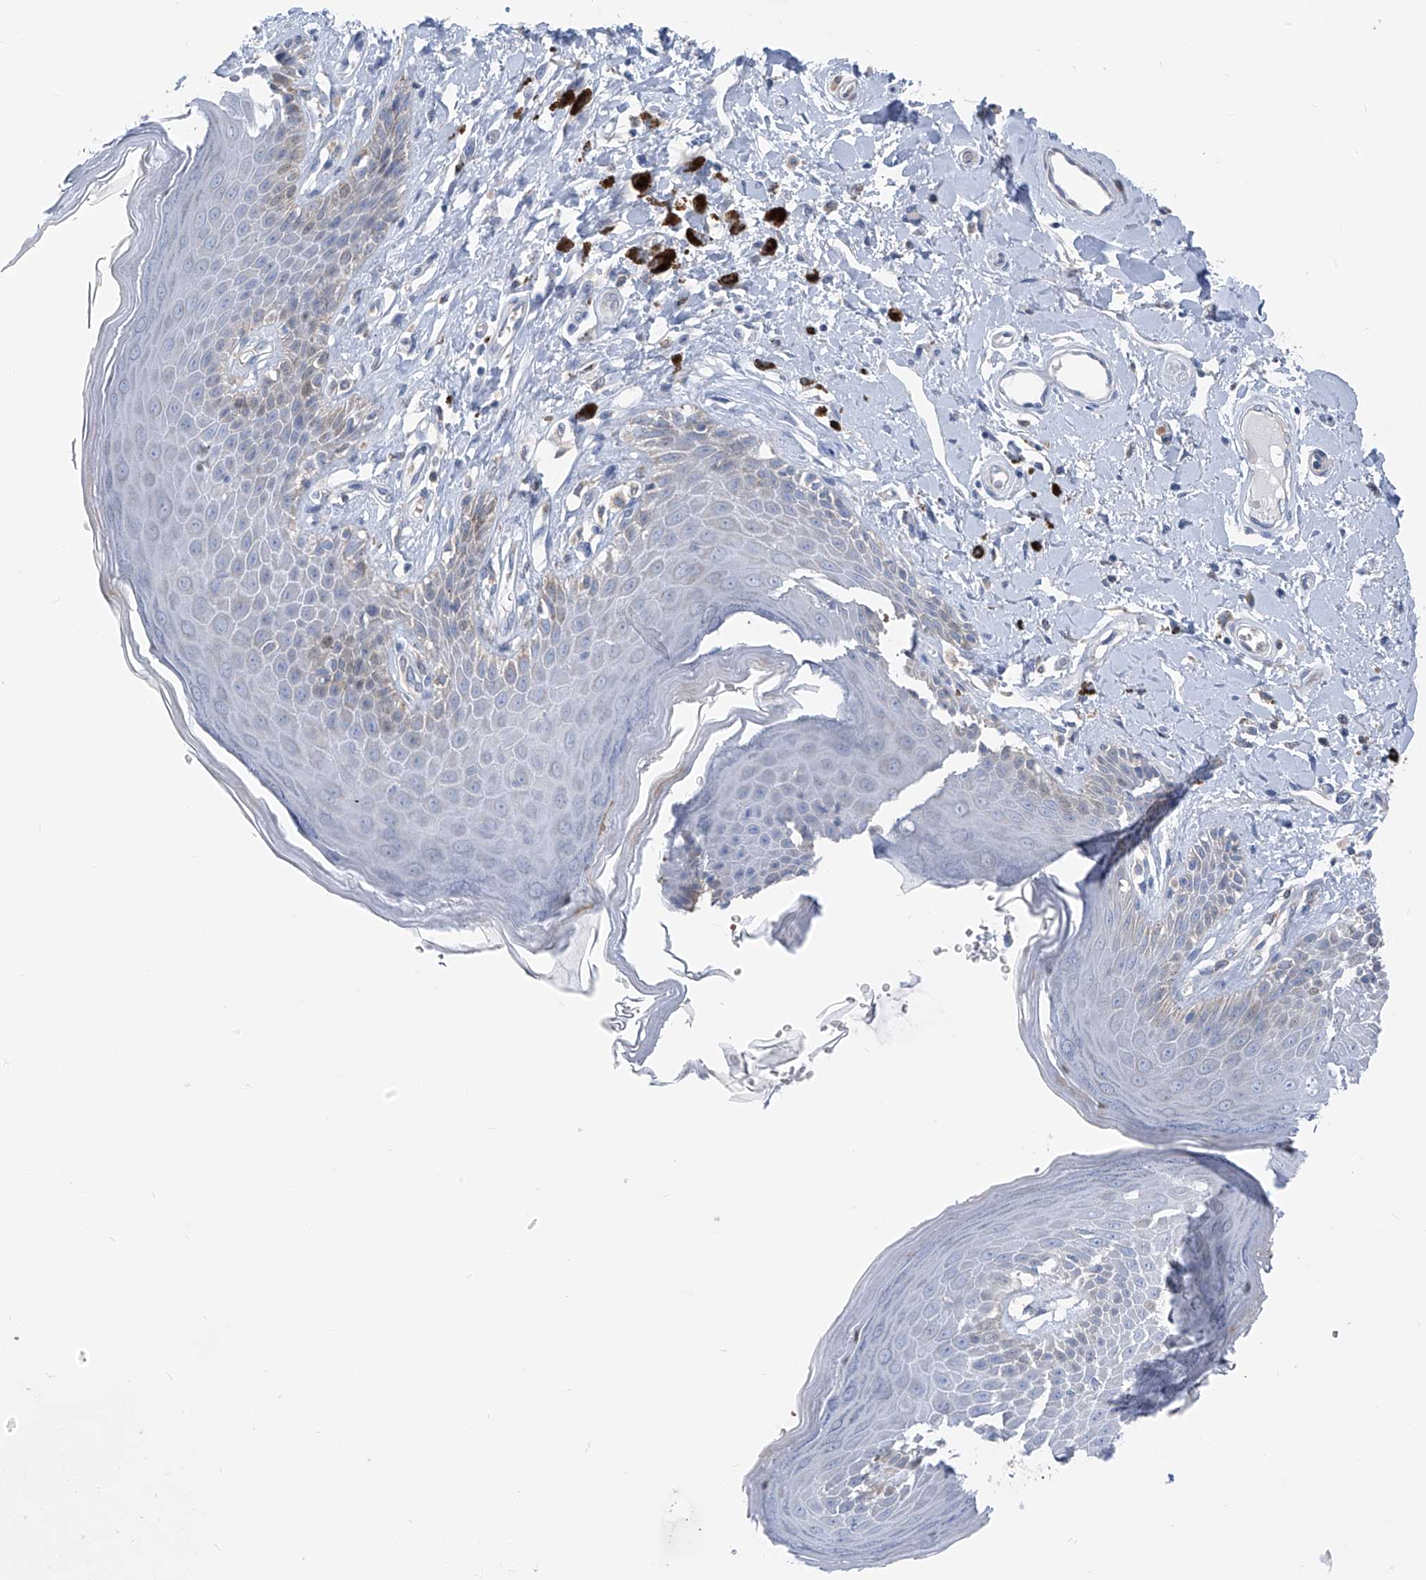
{"staining": {"intensity": "weak", "quantity": "<25%", "location": "cytoplasmic/membranous"}, "tissue": "skin", "cell_type": "Epidermal cells", "image_type": "normal", "snomed": [{"axis": "morphology", "description": "Normal tissue, NOS"}, {"axis": "topography", "description": "Anal"}], "caption": "The histopathology image demonstrates no significant positivity in epidermal cells of skin.", "gene": "FGD2", "patient": {"sex": "female", "age": 78}}